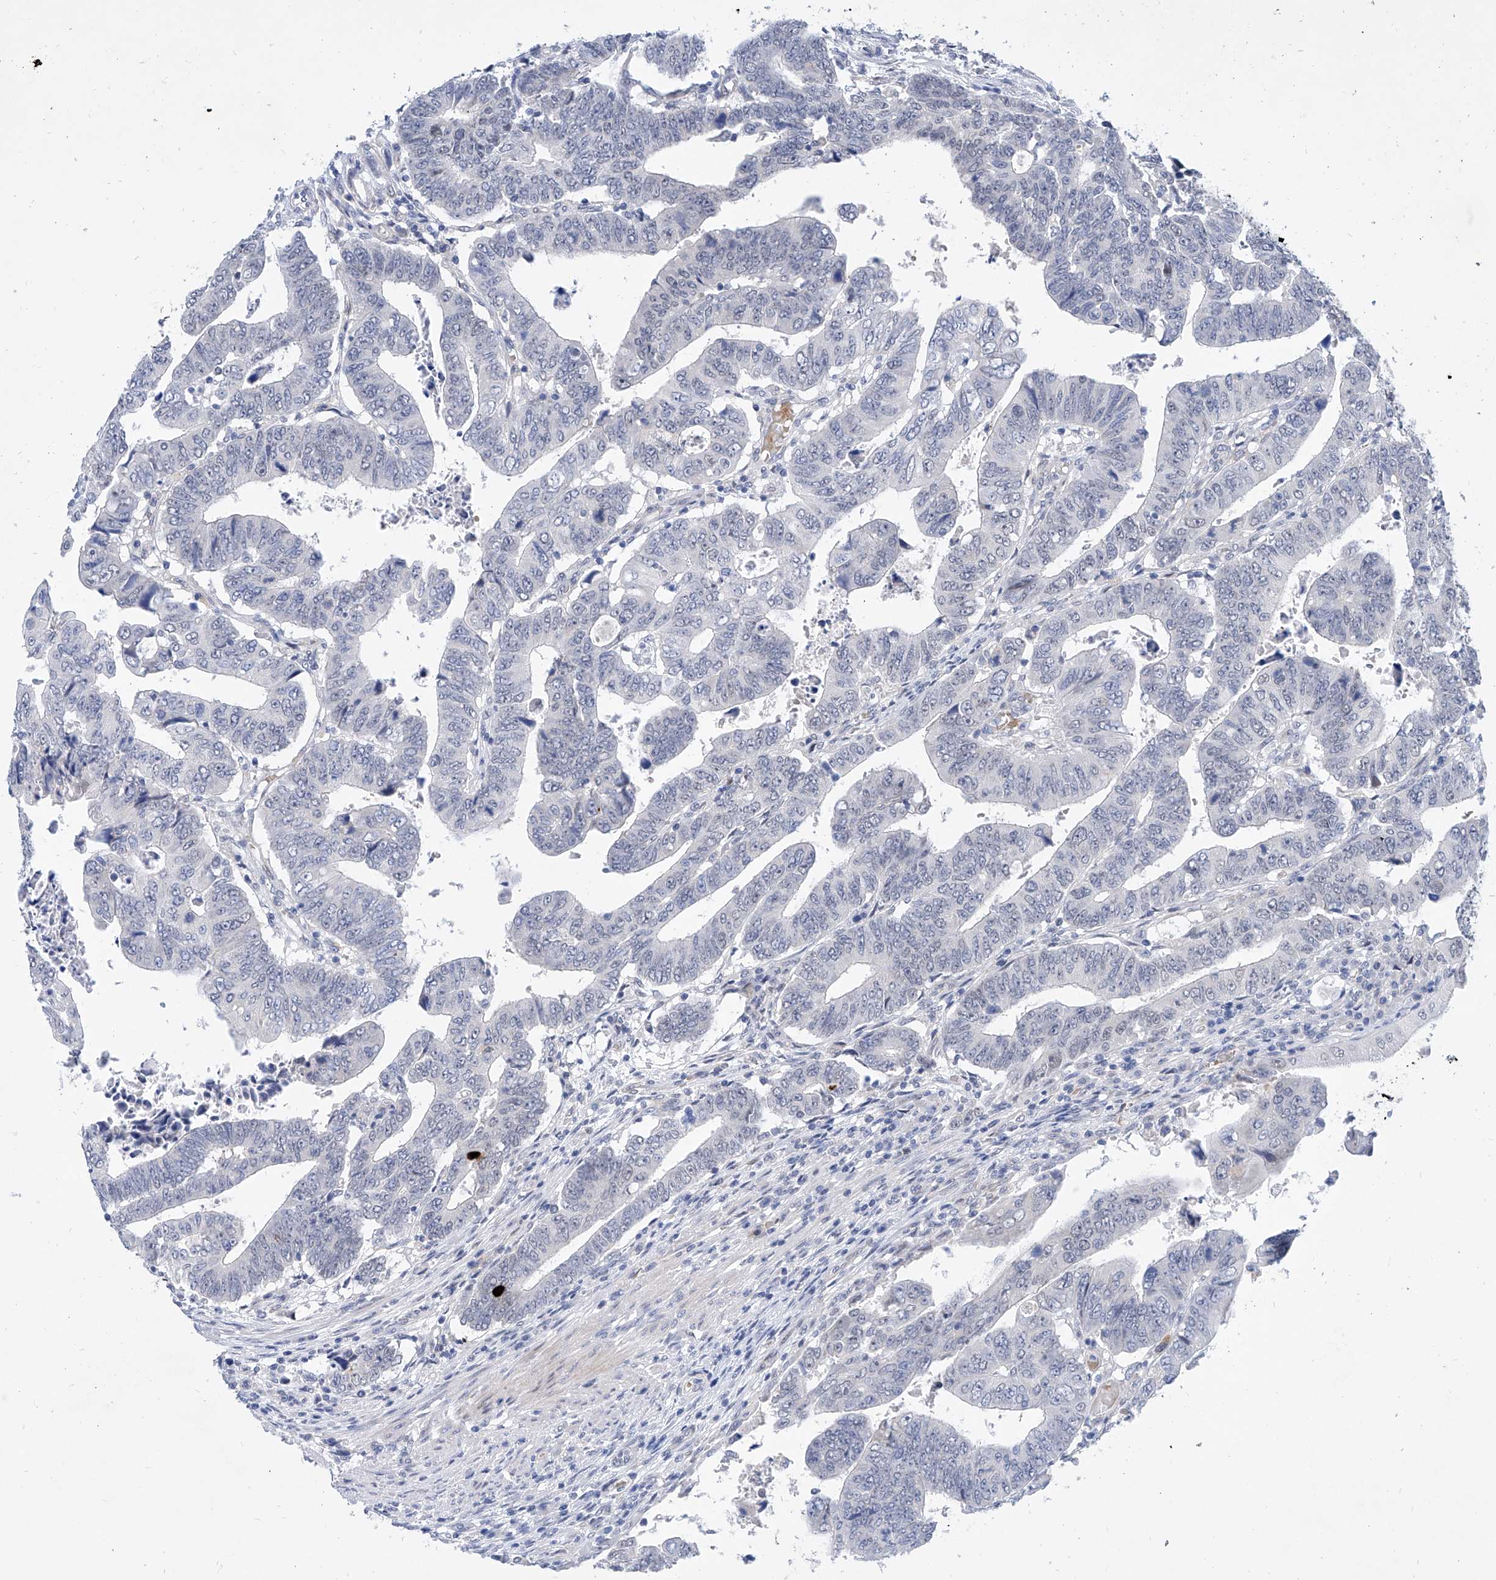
{"staining": {"intensity": "negative", "quantity": "none", "location": "none"}, "tissue": "colorectal cancer", "cell_type": "Tumor cells", "image_type": "cancer", "snomed": [{"axis": "morphology", "description": "Normal tissue, NOS"}, {"axis": "morphology", "description": "Adenocarcinoma, NOS"}, {"axis": "topography", "description": "Rectum"}], "caption": "This is an immunohistochemistry micrograph of human adenocarcinoma (colorectal). There is no expression in tumor cells.", "gene": "BPTF", "patient": {"sex": "female", "age": 65}}